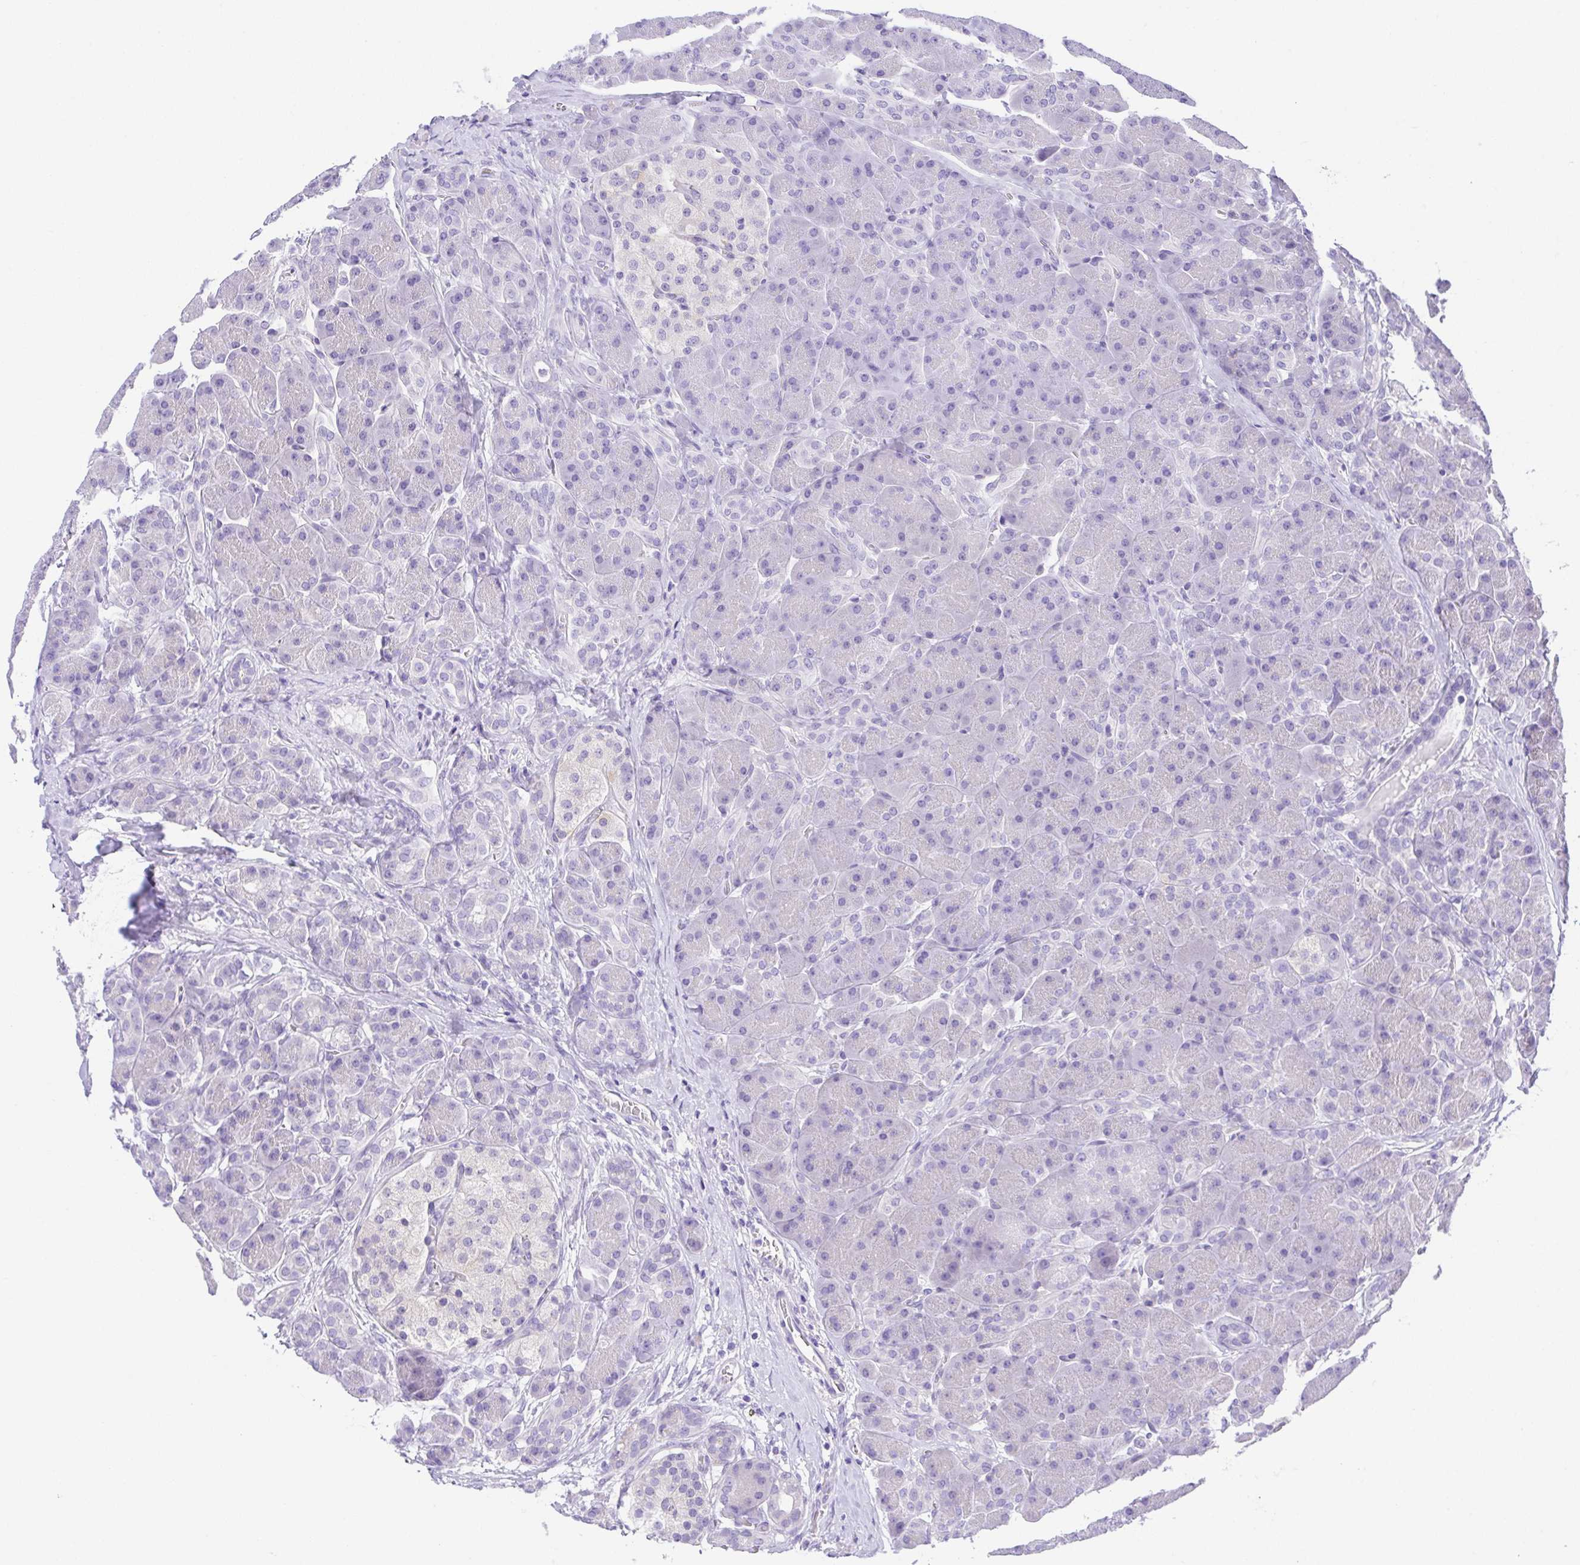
{"staining": {"intensity": "negative", "quantity": "none", "location": "none"}, "tissue": "pancreas", "cell_type": "Exocrine glandular cells", "image_type": "normal", "snomed": [{"axis": "morphology", "description": "Normal tissue, NOS"}, {"axis": "topography", "description": "Pancreas"}], "caption": "This image is of normal pancreas stained with IHC to label a protein in brown with the nuclei are counter-stained blue. There is no staining in exocrine glandular cells.", "gene": "LUZP4", "patient": {"sex": "male", "age": 55}}